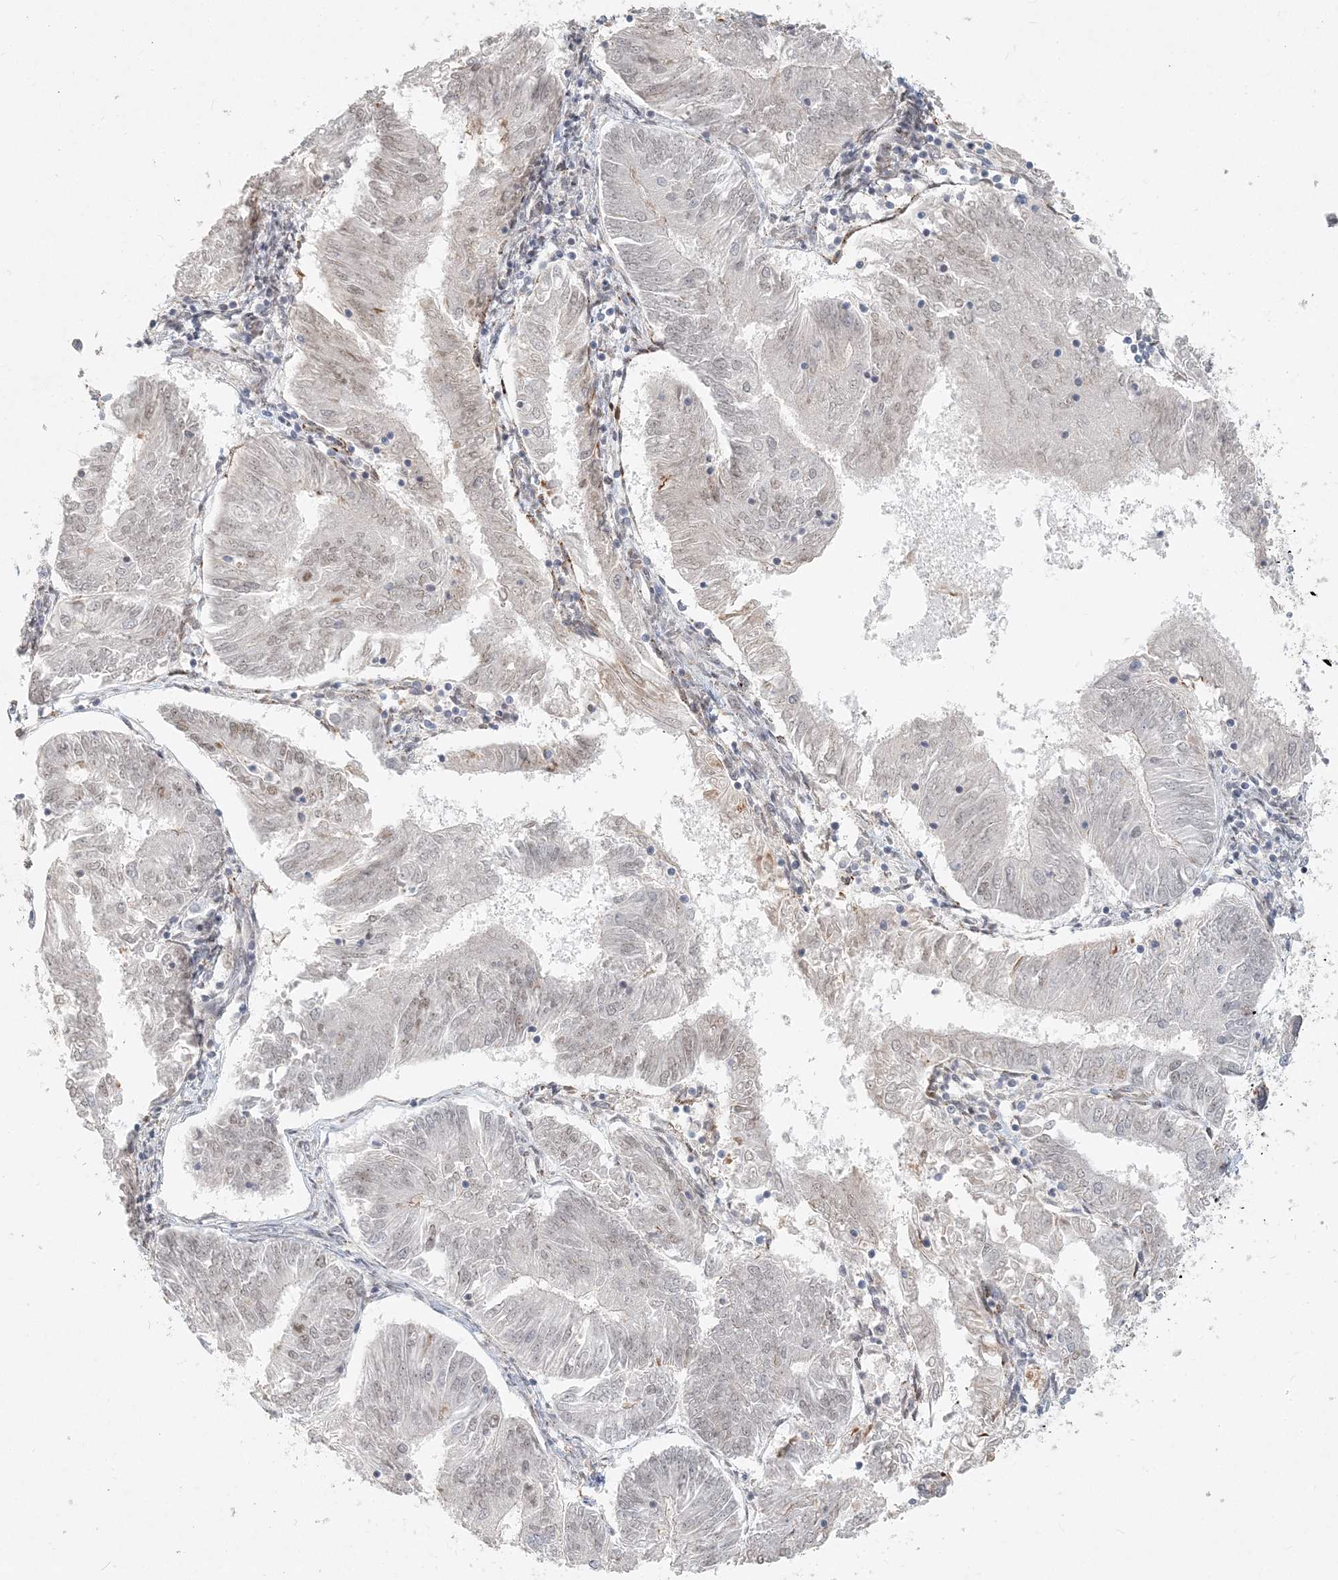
{"staining": {"intensity": "negative", "quantity": "none", "location": "none"}, "tissue": "endometrial cancer", "cell_type": "Tumor cells", "image_type": "cancer", "snomed": [{"axis": "morphology", "description": "Adenocarcinoma, NOS"}, {"axis": "topography", "description": "Endometrium"}], "caption": "IHC photomicrograph of neoplastic tissue: human endometrial adenocarcinoma stained with DAB exhibits no significant protein positivity in tumor cells.", "gene": "BAZ1B", "patient": {"sex": "female", "age": 58}}